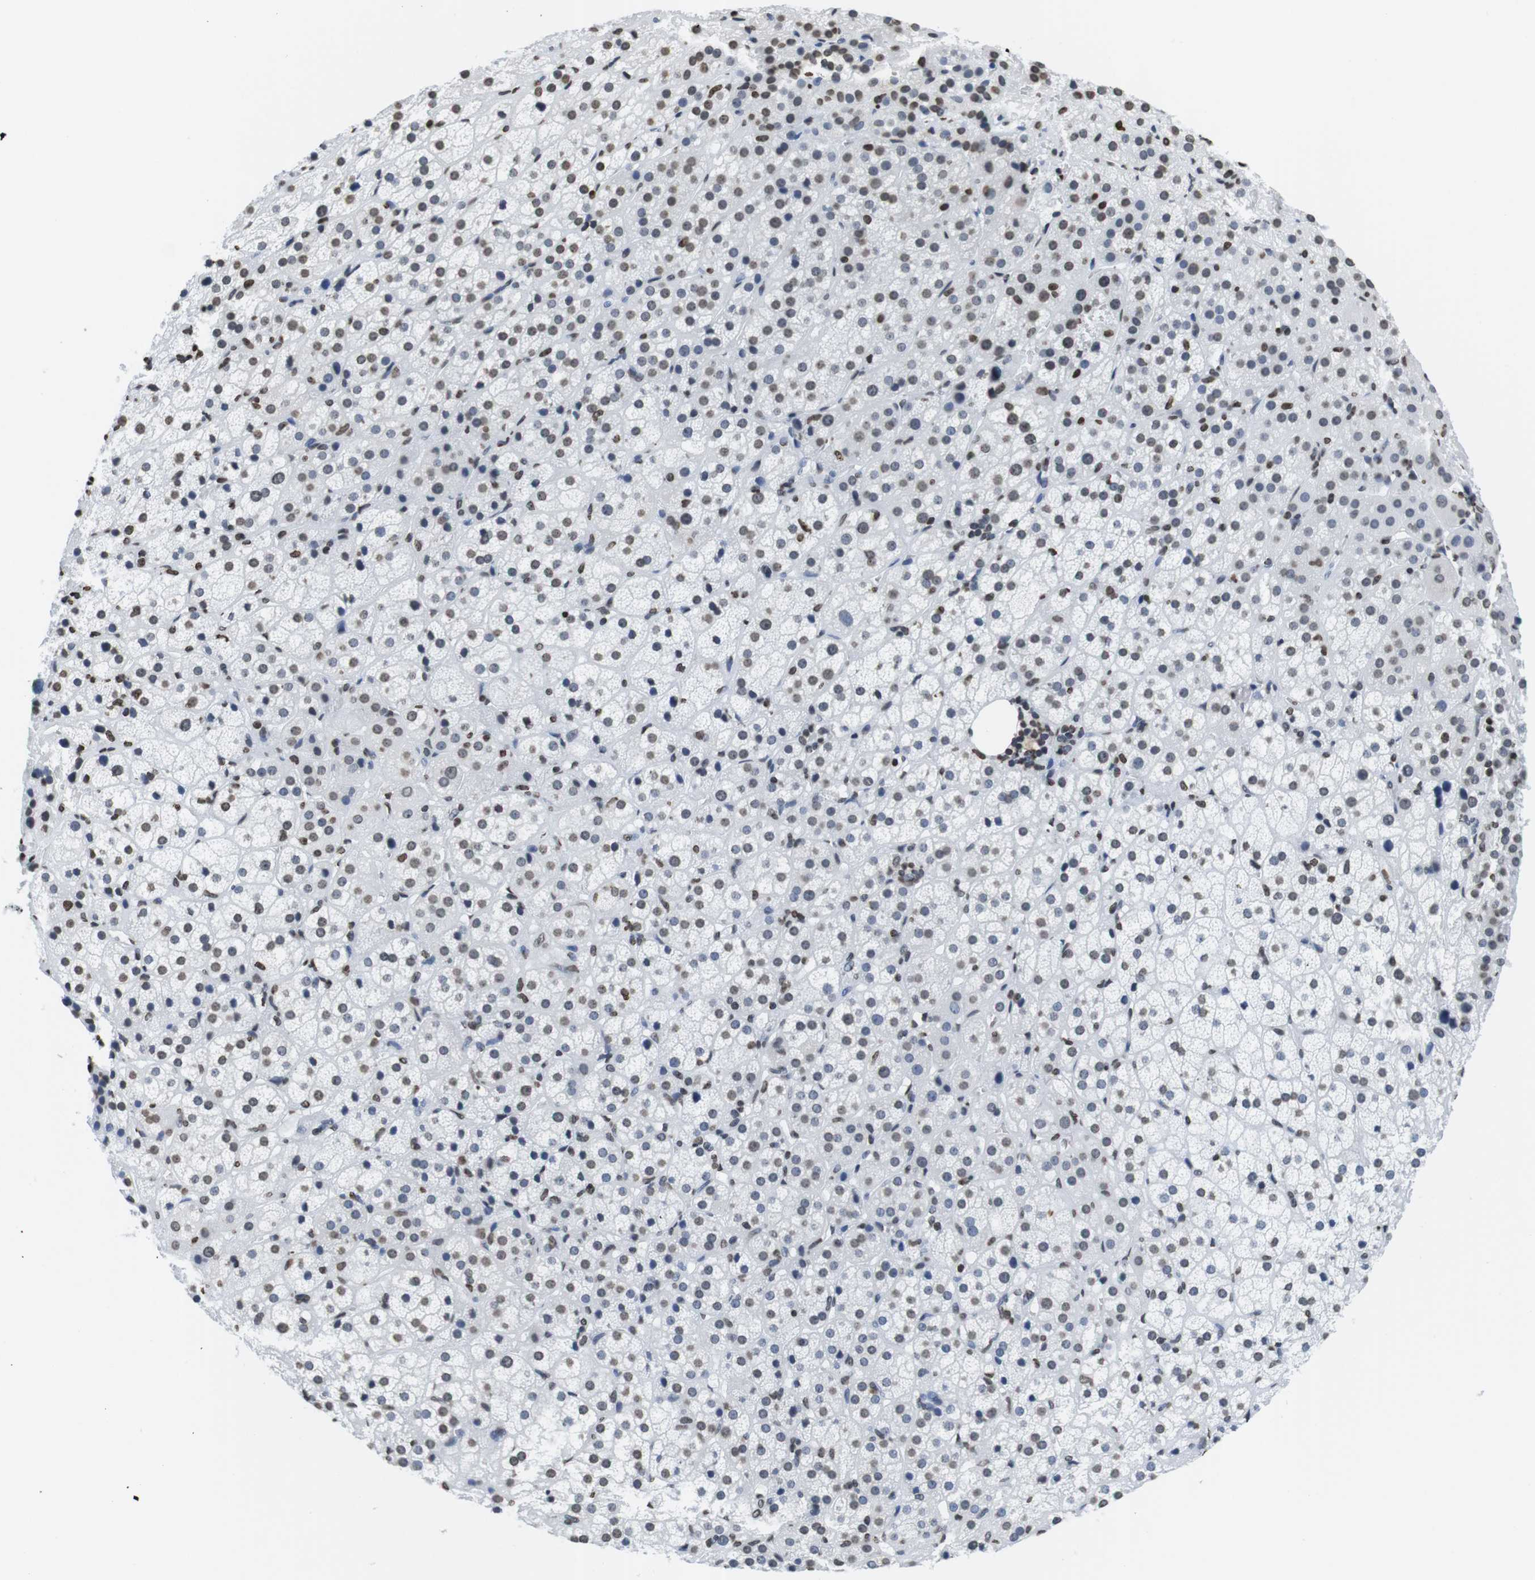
{"staining": {"intensity": "moderate", "quantity": "25%-75%", "location": "nuclear"}, "tissue": "adrenal gland", "cell_type": "Glandular cells", "image_type": "normal", "snomed": [{"axis": "morphology", "description": "Normal tissue, NOS"}, {"axis": "topography", "description": "Adrenal gland"}], "caption": "Moderate nuclear expression for a protein is present in about 25%-75% of glandular cells of normal adrenal gland using IHC.", "gene": "BSX", "patient": {"sex": "female", "age": 57}}